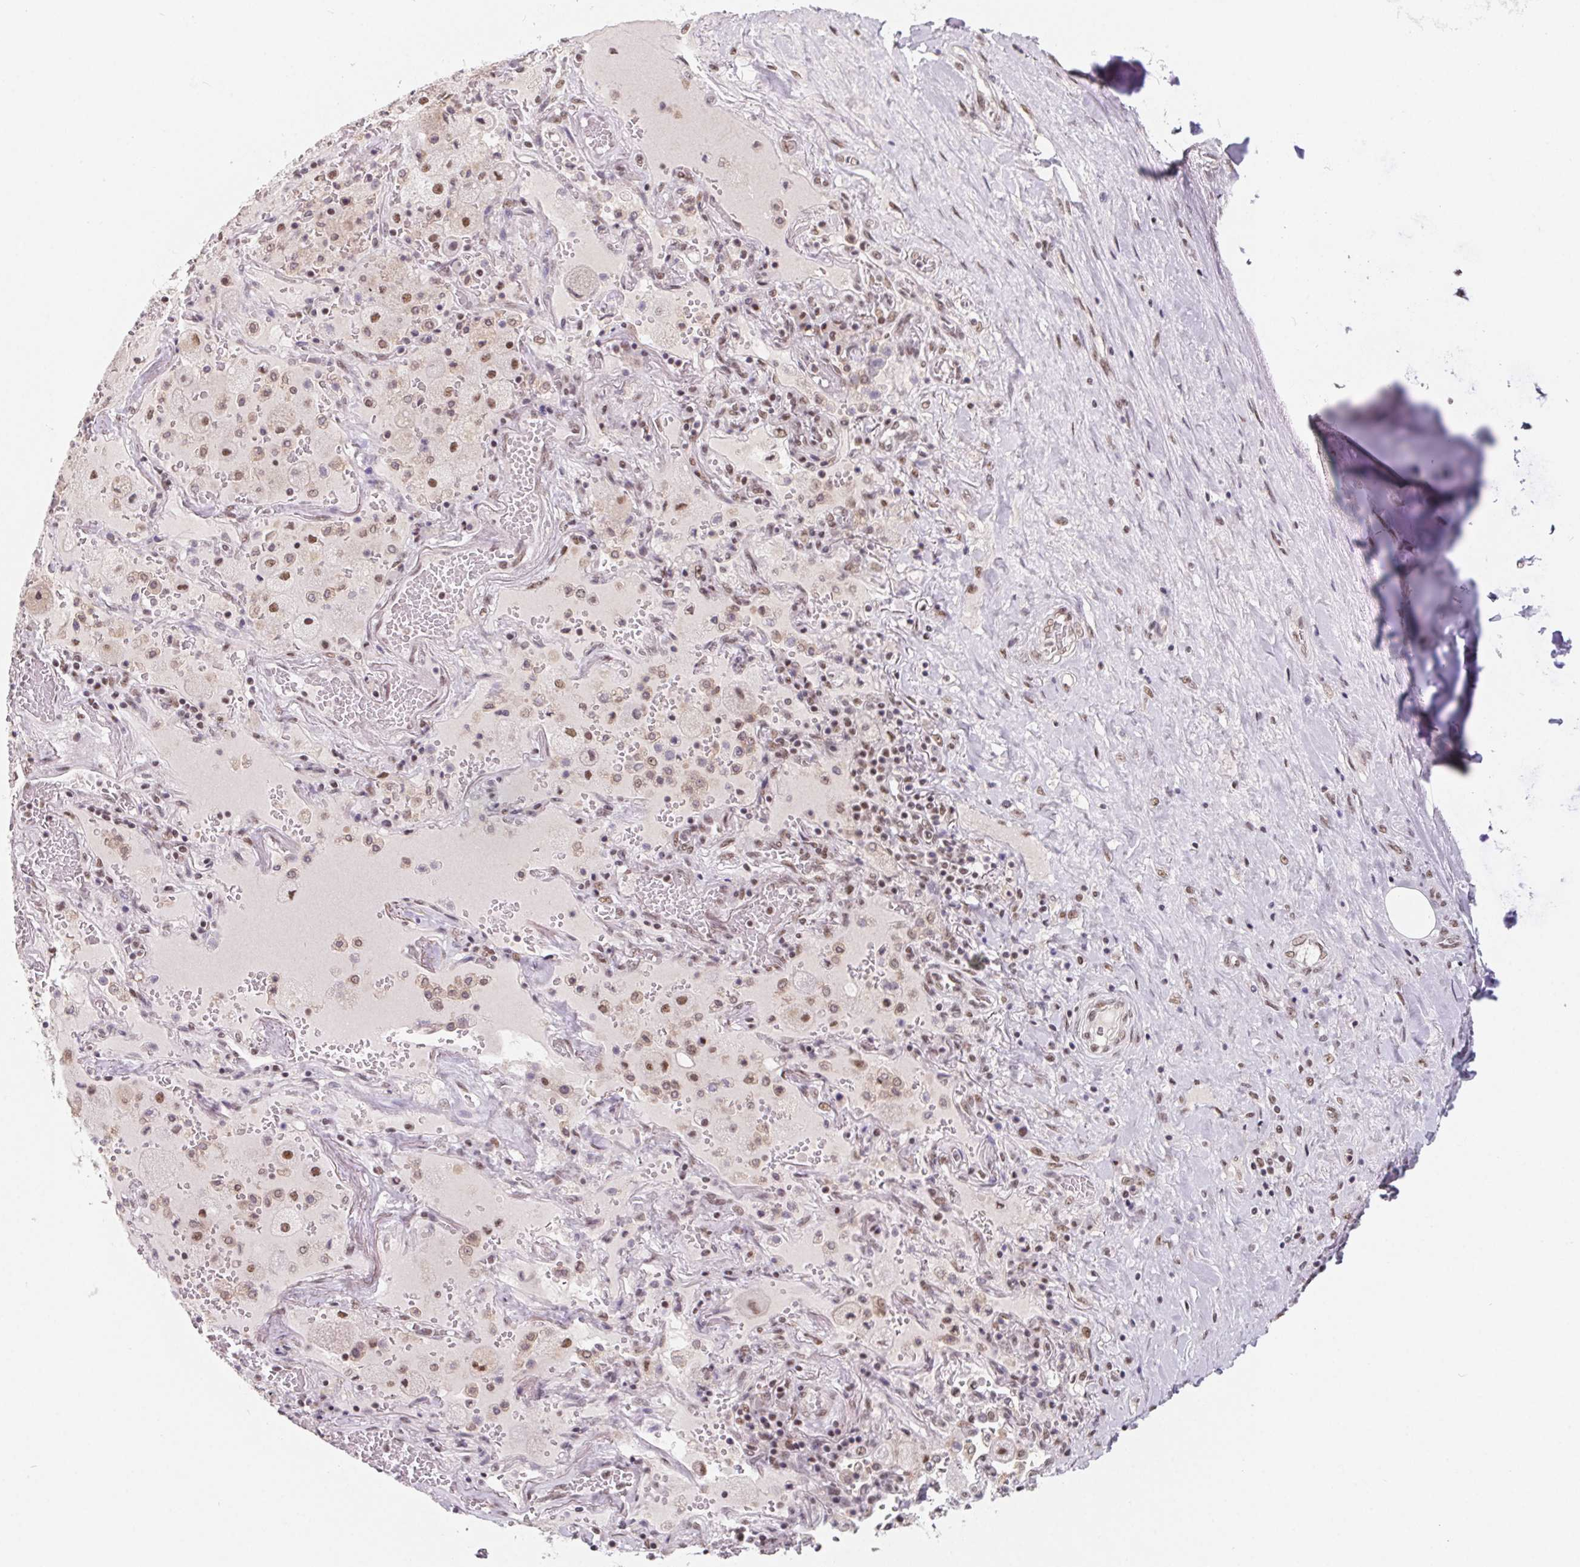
{"staining": {"intensity": "moderate", "quantity": "25%-75%", "location": "nuclear"}, "tissue": "soft tissue", "cell_type": "Fibroblasts", "image_type": "normal", "snomed": [{"axis": "morphology", "description": "Normal tissue, NOS"}, {"axis": "topography", "description": "Cartilage tissue"}, {"axis": "topography", "description": "Bronchus"}], "caption": "About 25%-75% of fibroblasts in normal human soft tissue exhibit moderate nuclear protein staining as visualized by brown immunohistochemical staining.", "gene": "TCERG1", "patient": {"sex": "male", "age": 64}}